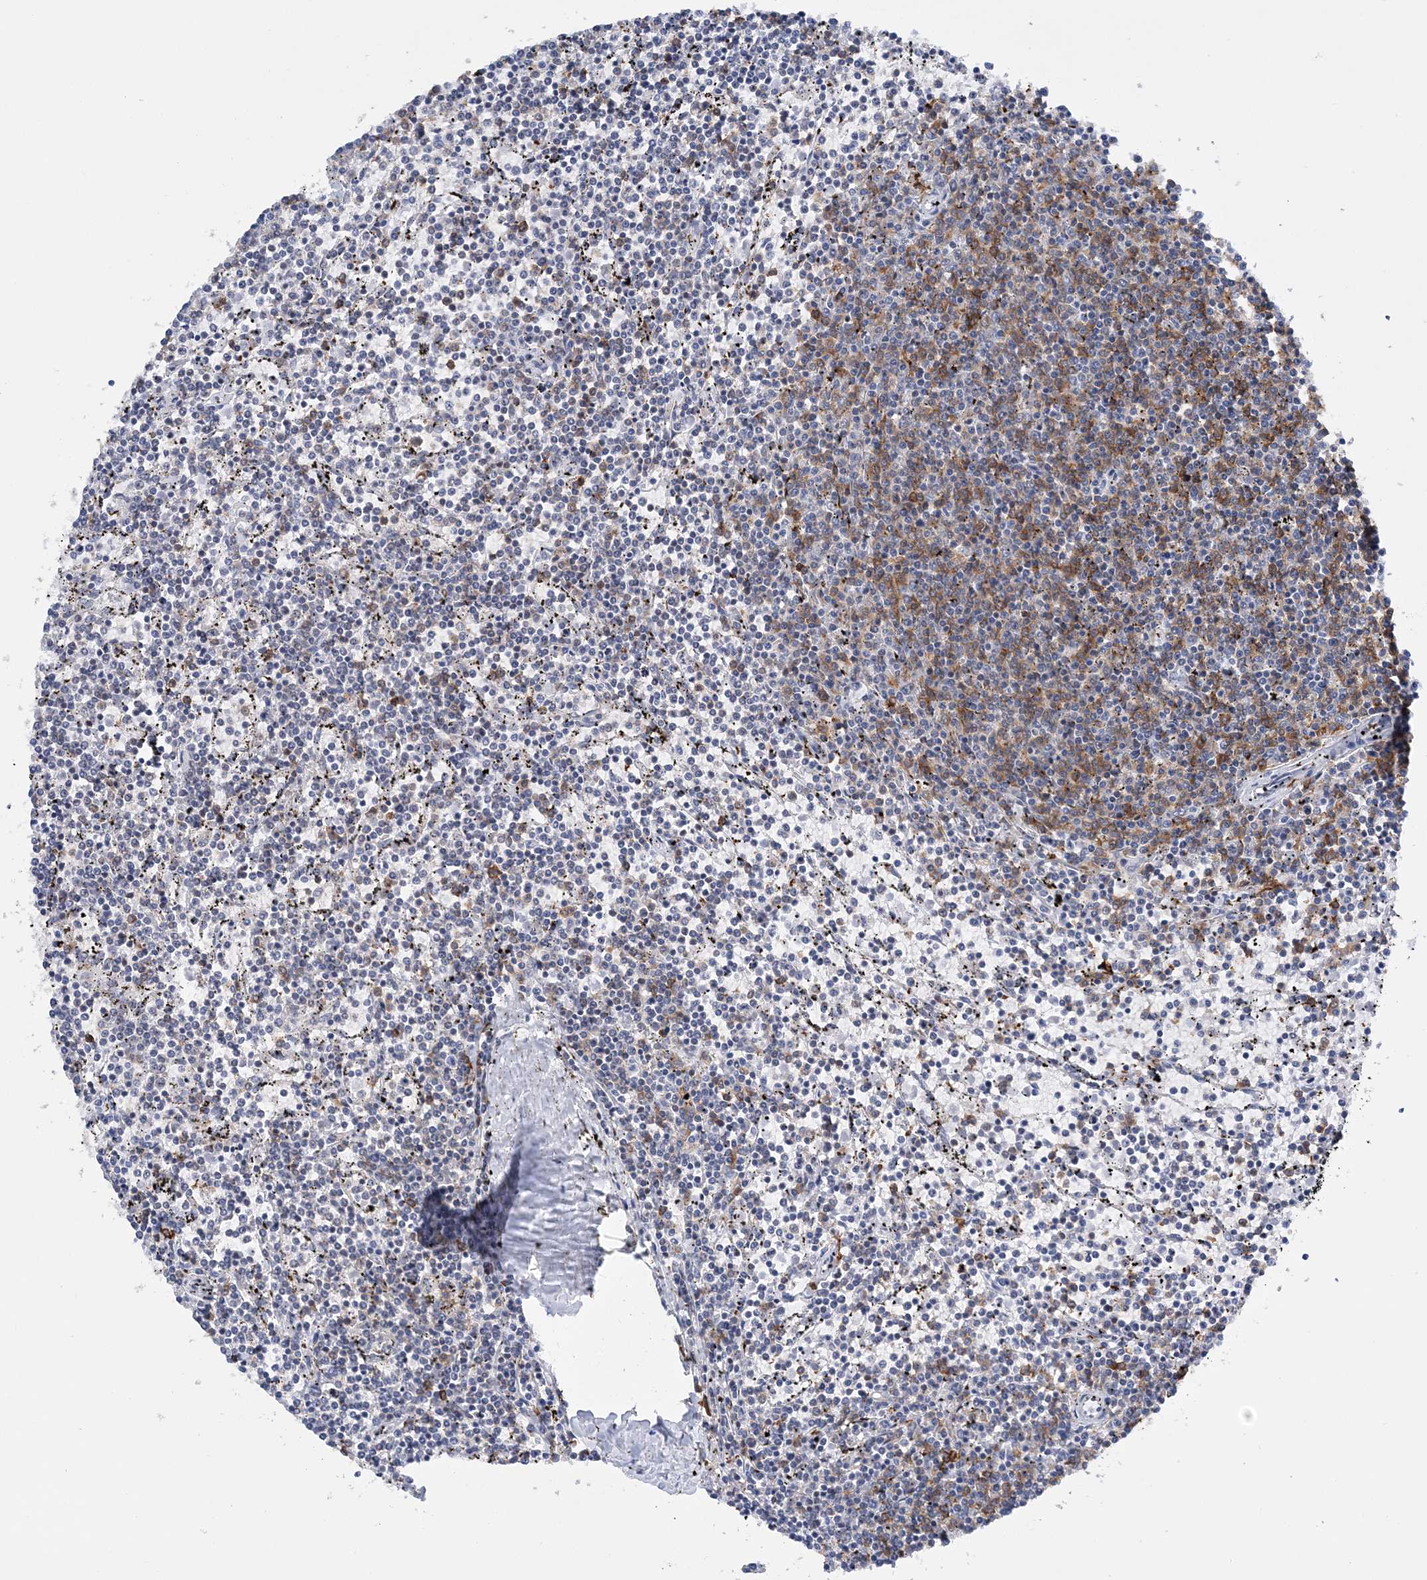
{"staining": {"intensity": "moderate", "quantity": "<25%", "location": "cytoplasmic/membranous"}, "tissue": "lymphoma", "cell_type": "Tumor cells", "image_type": "cancer", "snomed": [{"axis": "morphology", "description": "Malignant lymphoma, non-Hodgkin's type, Low grade"}, {"axis": "topography", "description": "Spleen"}], "caption": "DAB (3,3'-diaminobenzidine) immunohistochemical staining of malignant lymphoma, non-Hodgkin's type (low-grade) demonstrates moderate cytoplasmic/membranous protein expression in about <25% of tumor cells.", "gene": "PRMT9", "patient": {"sex": "female", "age": 50}}